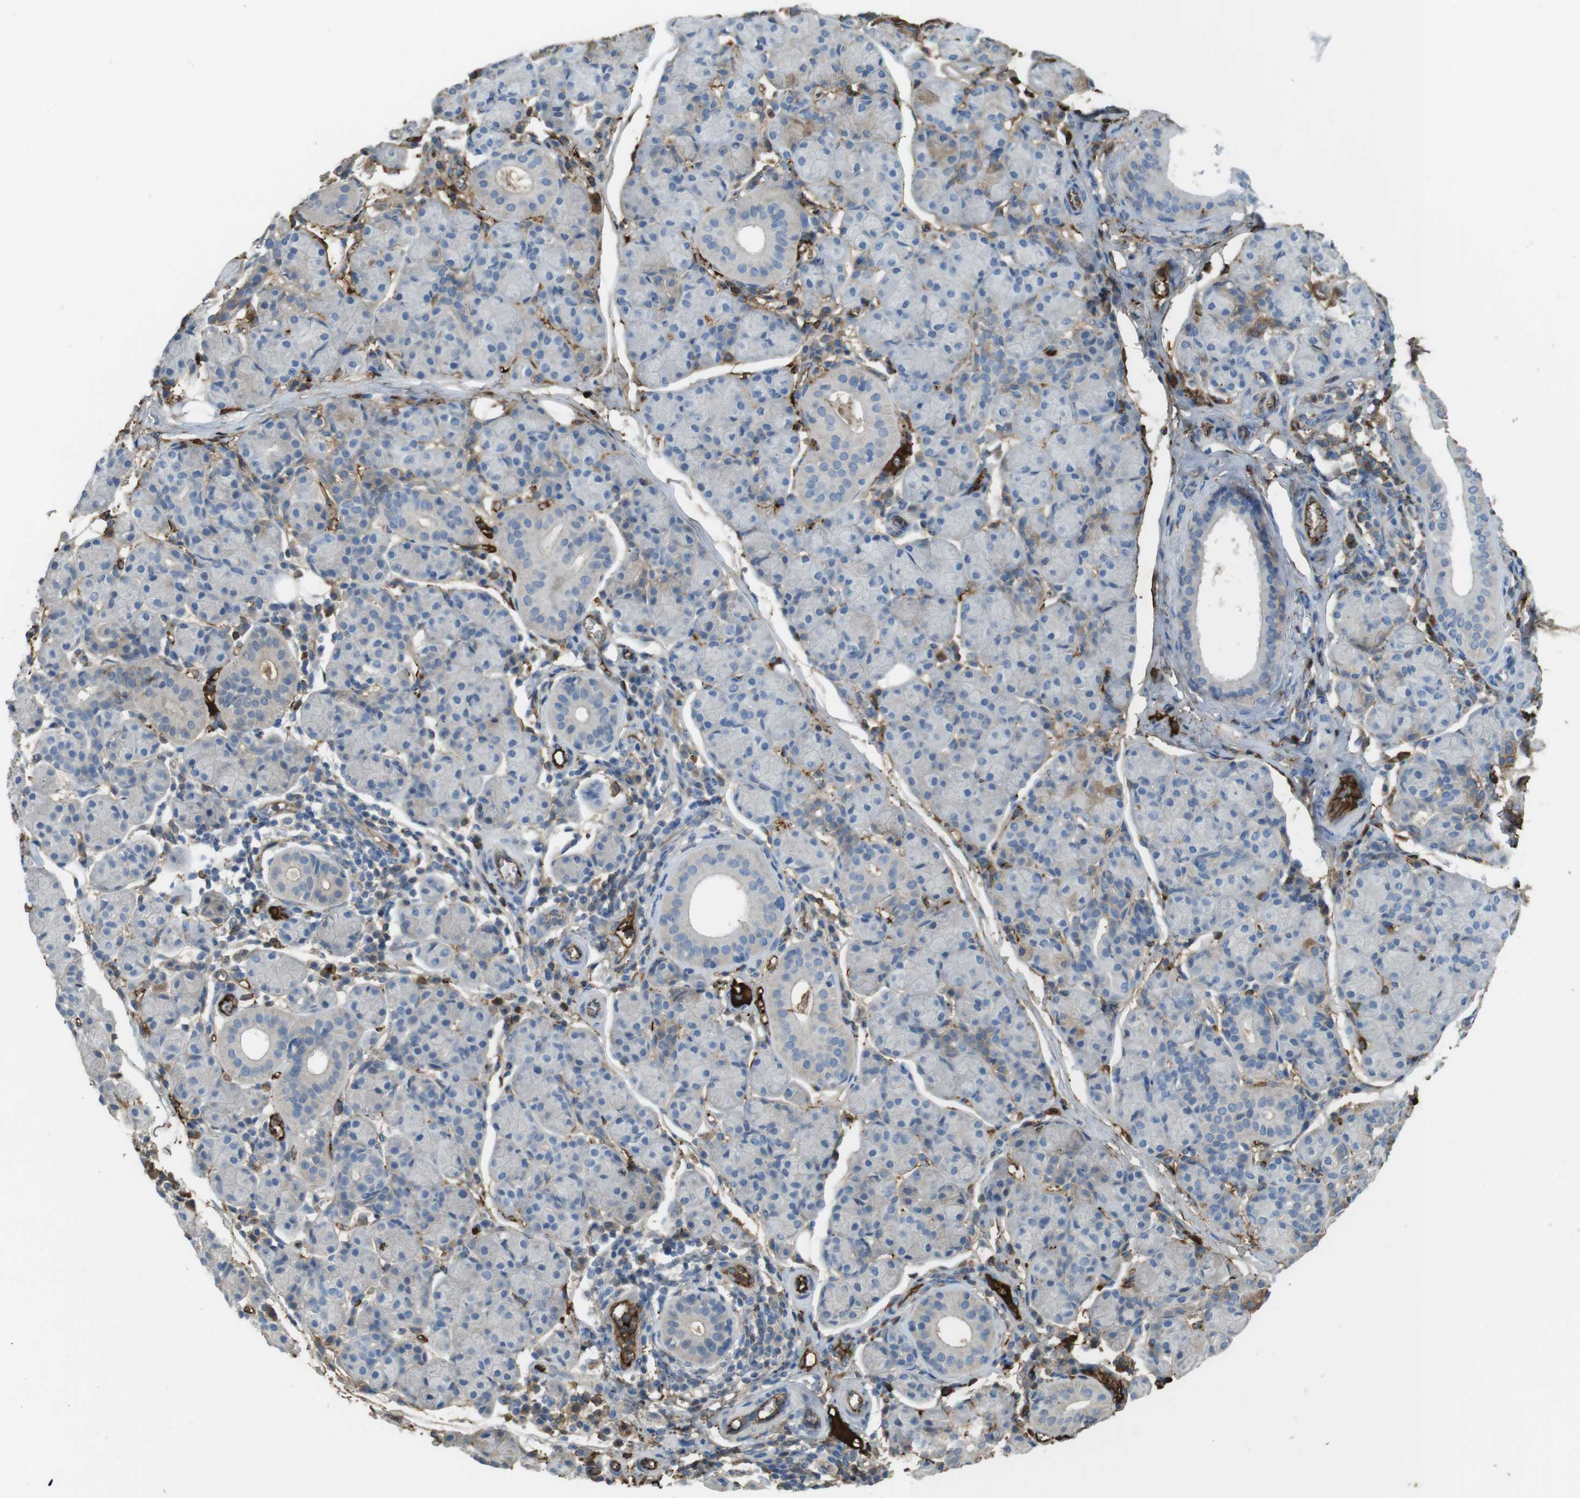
{"staining": {"intensity": "weak", "quantity": "<25%", "location": "cytoplasmic/membranous"}, "tissue": "salivary gland", "cell_type": "Glandular cells", "image_type": "normal", "snomed": [{"axis": "morphology", "description": "Normal tissue, NOS"}, {"axis": "morphology", "description": "Inflammation, NOS"}, {"axis": "topography", "description": "Lymph node"}, {"axis": "topography", "description": "Salivary gland"}], "caption": "DAB immunohistochemical staining of unremarkable salivary gland exhibits no significant positivity in glandular cells. (Brightfield microscopy of DAB immunohistochemistry at high magnification).", "gene": "LTBP4", "patient": {"sex": "male", "age": 3}}